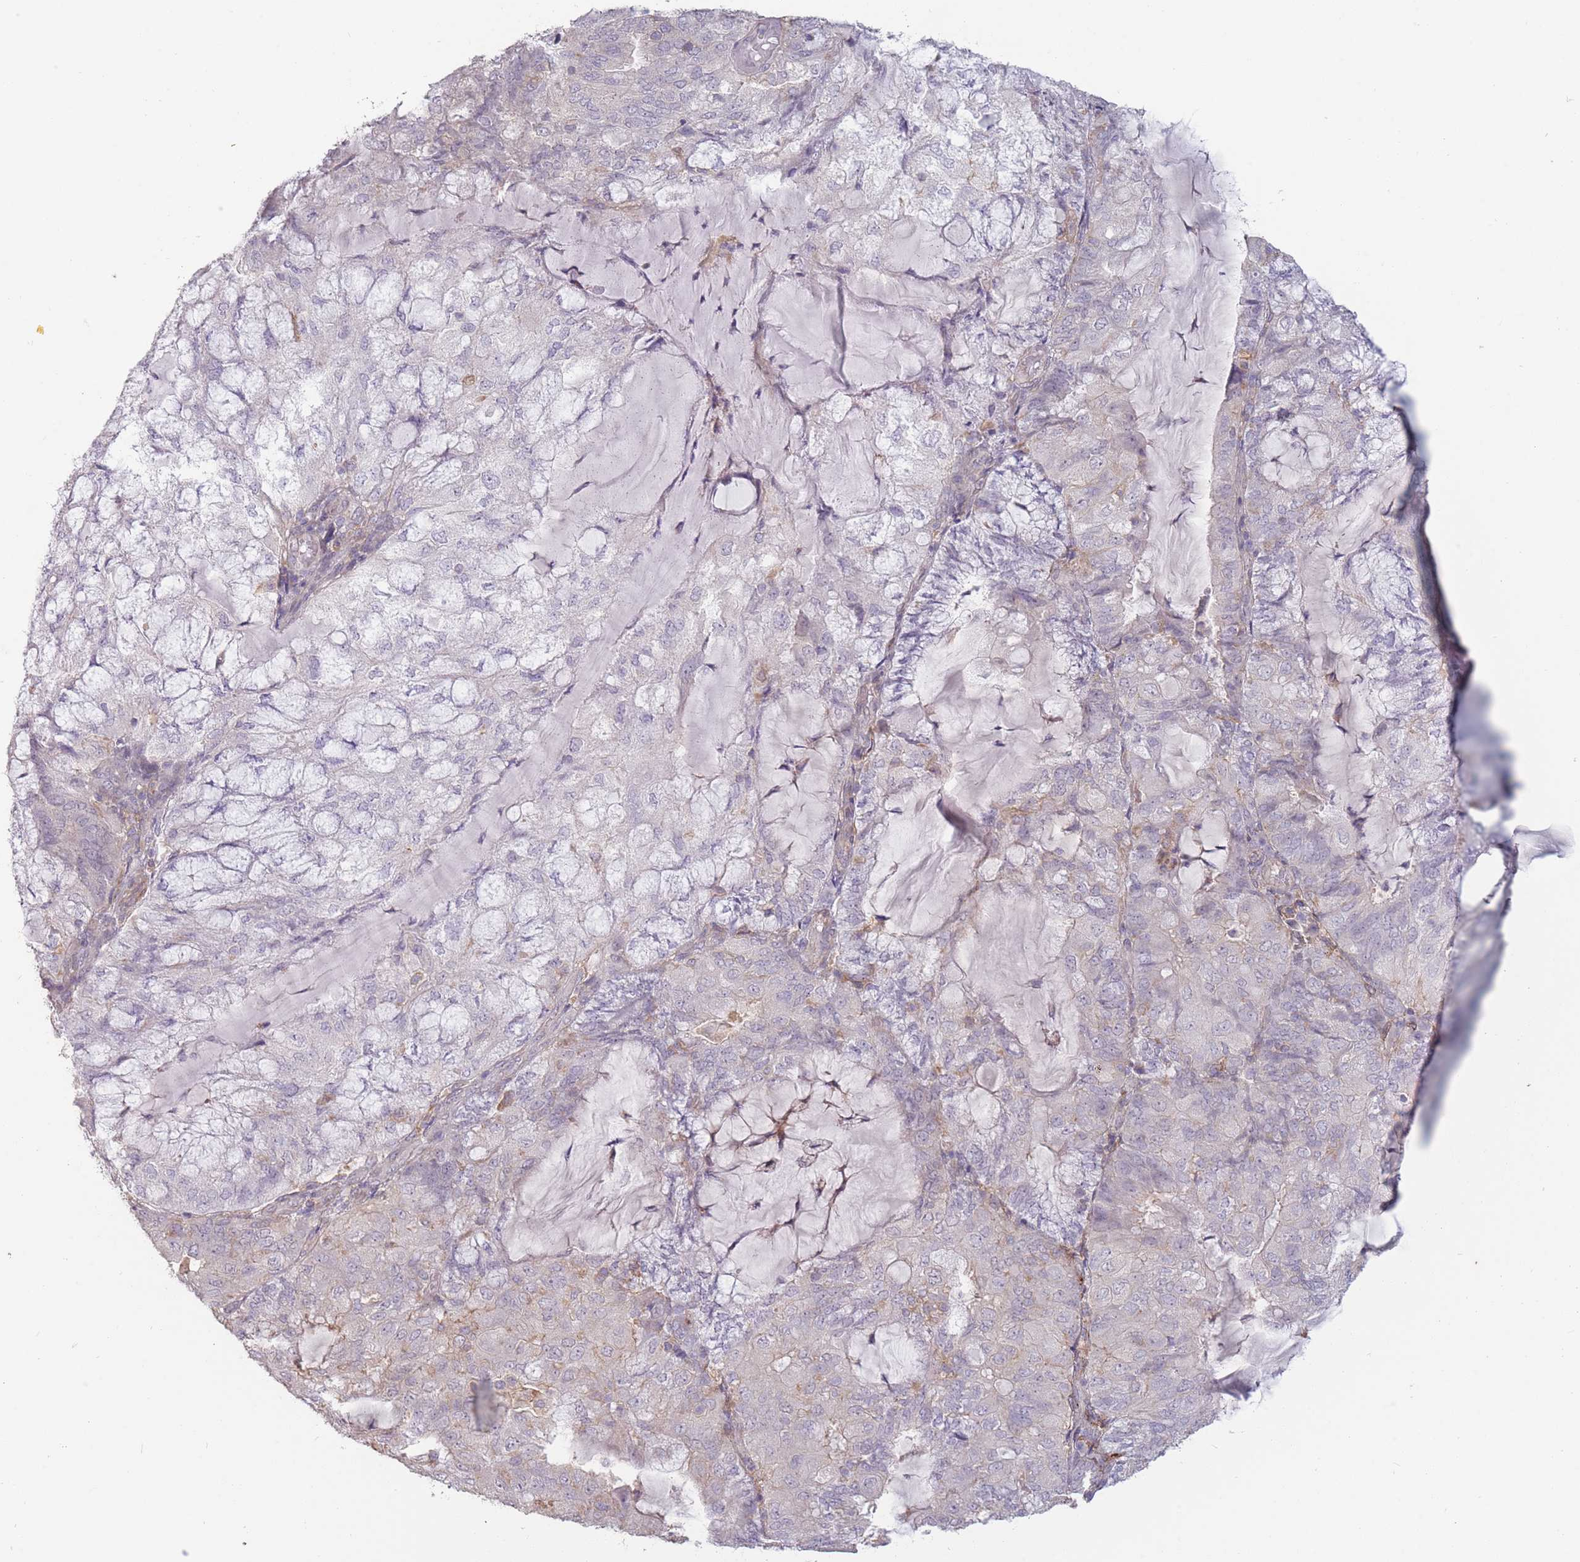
{"staining": {"intensity": "negative", "quantity": "none", "location": "none"}, "tissue": "endometrial cancer", "cell_type": "Tumor cells", "image_type": "cancer", "snomed": [{"axis": "morphology", "description": "Adenocarcinoma, NOS"}, {"axis": "topography", "description": "Endometrium"}], "caption": "An IHC photomicrograph of endometrial cancer is shown. There is no staining in tumor cells of endometrial cancer.", "gene": "TET3", "patient": {"sex": "female", "age": 81}}